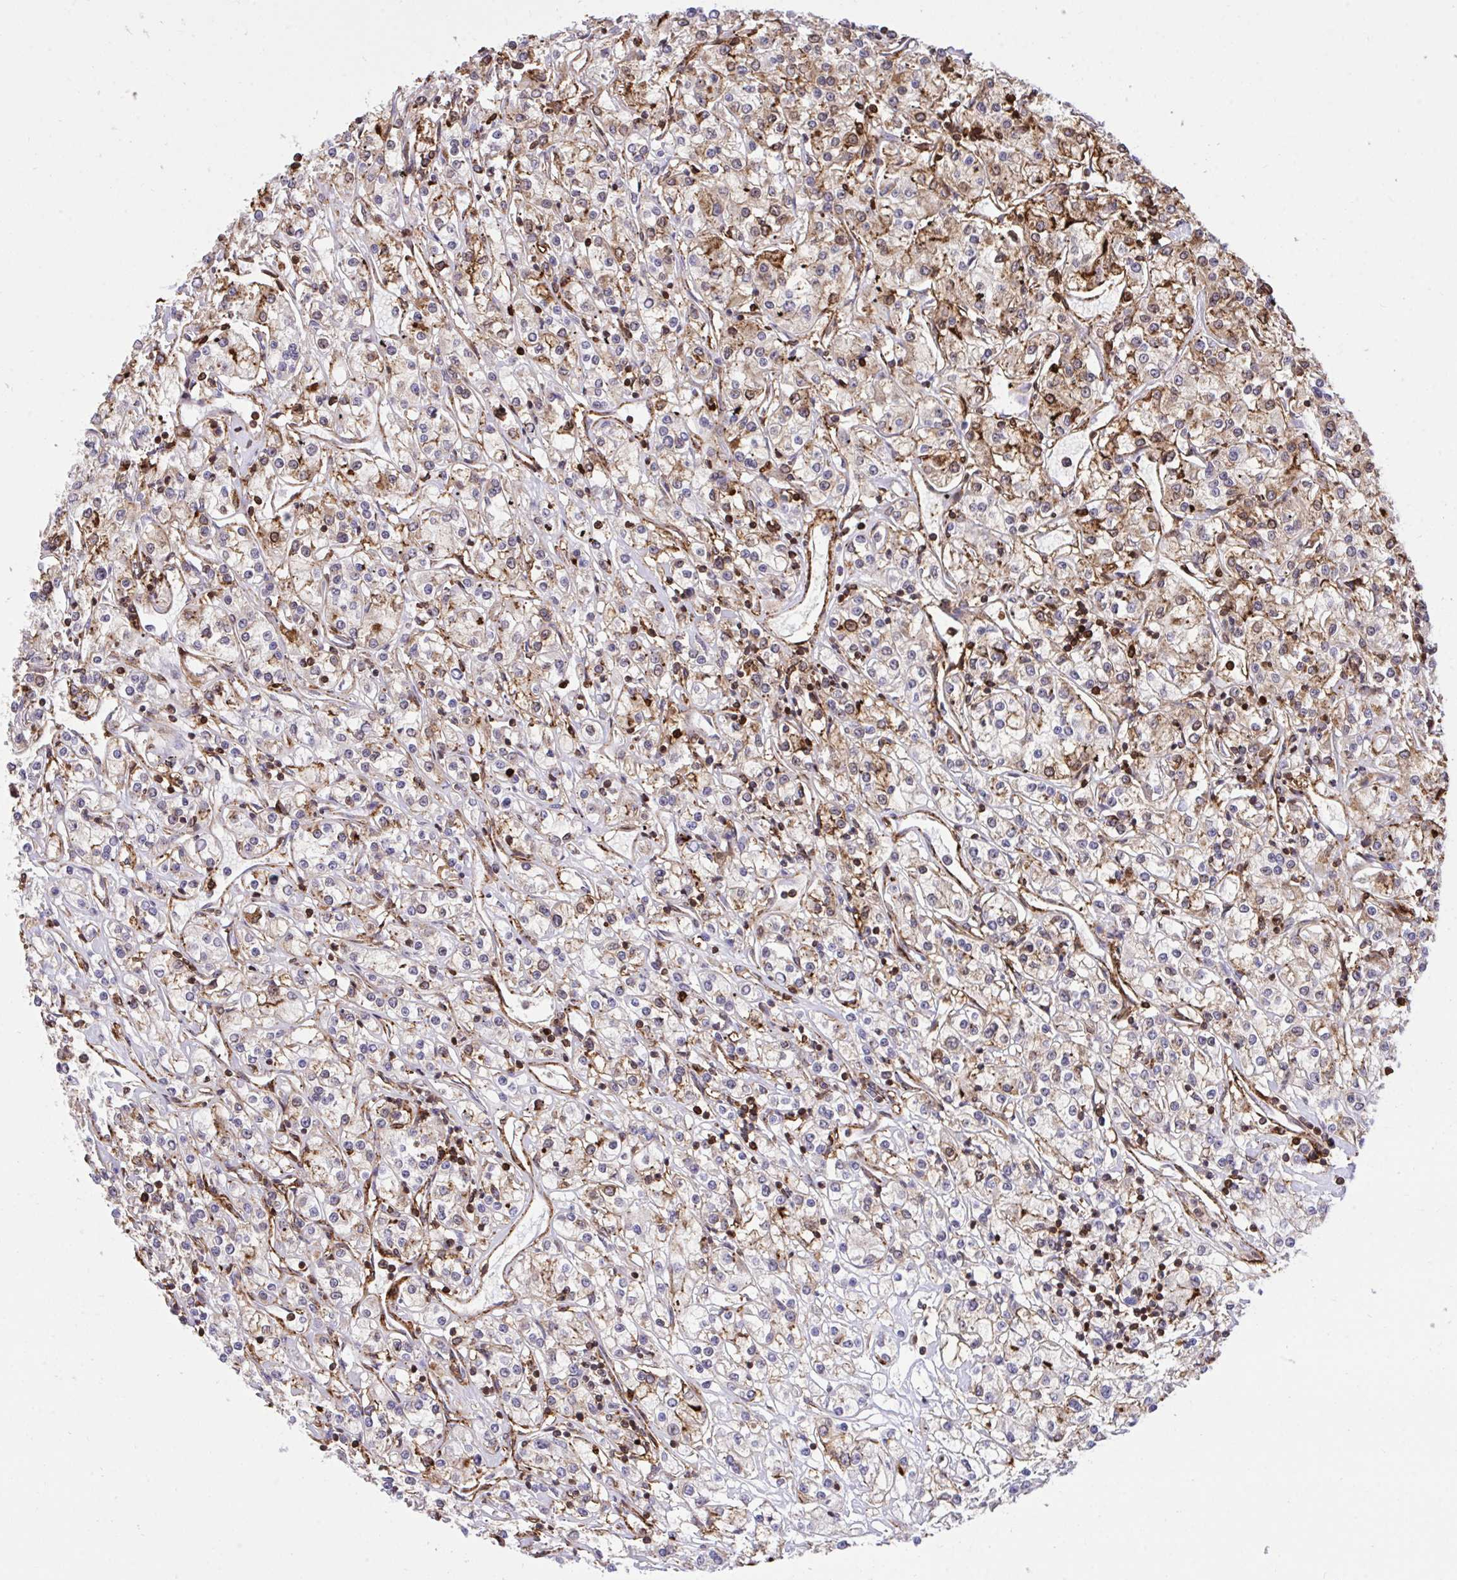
{"staining": {"intensity": "moderate", "quantity": "25%-75%", "location": "cytoplasmic/membranous"}, "tissue": "renal cancer", "cell_type": "Tumor cells", "image_type": "cancer", "snomed": [{"axis": "morphology", "description": "Adenocarcinoma, NOS"}, {"axis": "topography", "description": "Kidney"}], "caption": "Renal adenocarcinoma tissue reveals moderate cytoplasmic/membranous positivity in about 25%-75% of tumor cells", "gene": "ERI1", "patient": {"sex": "female", "age": 59}}